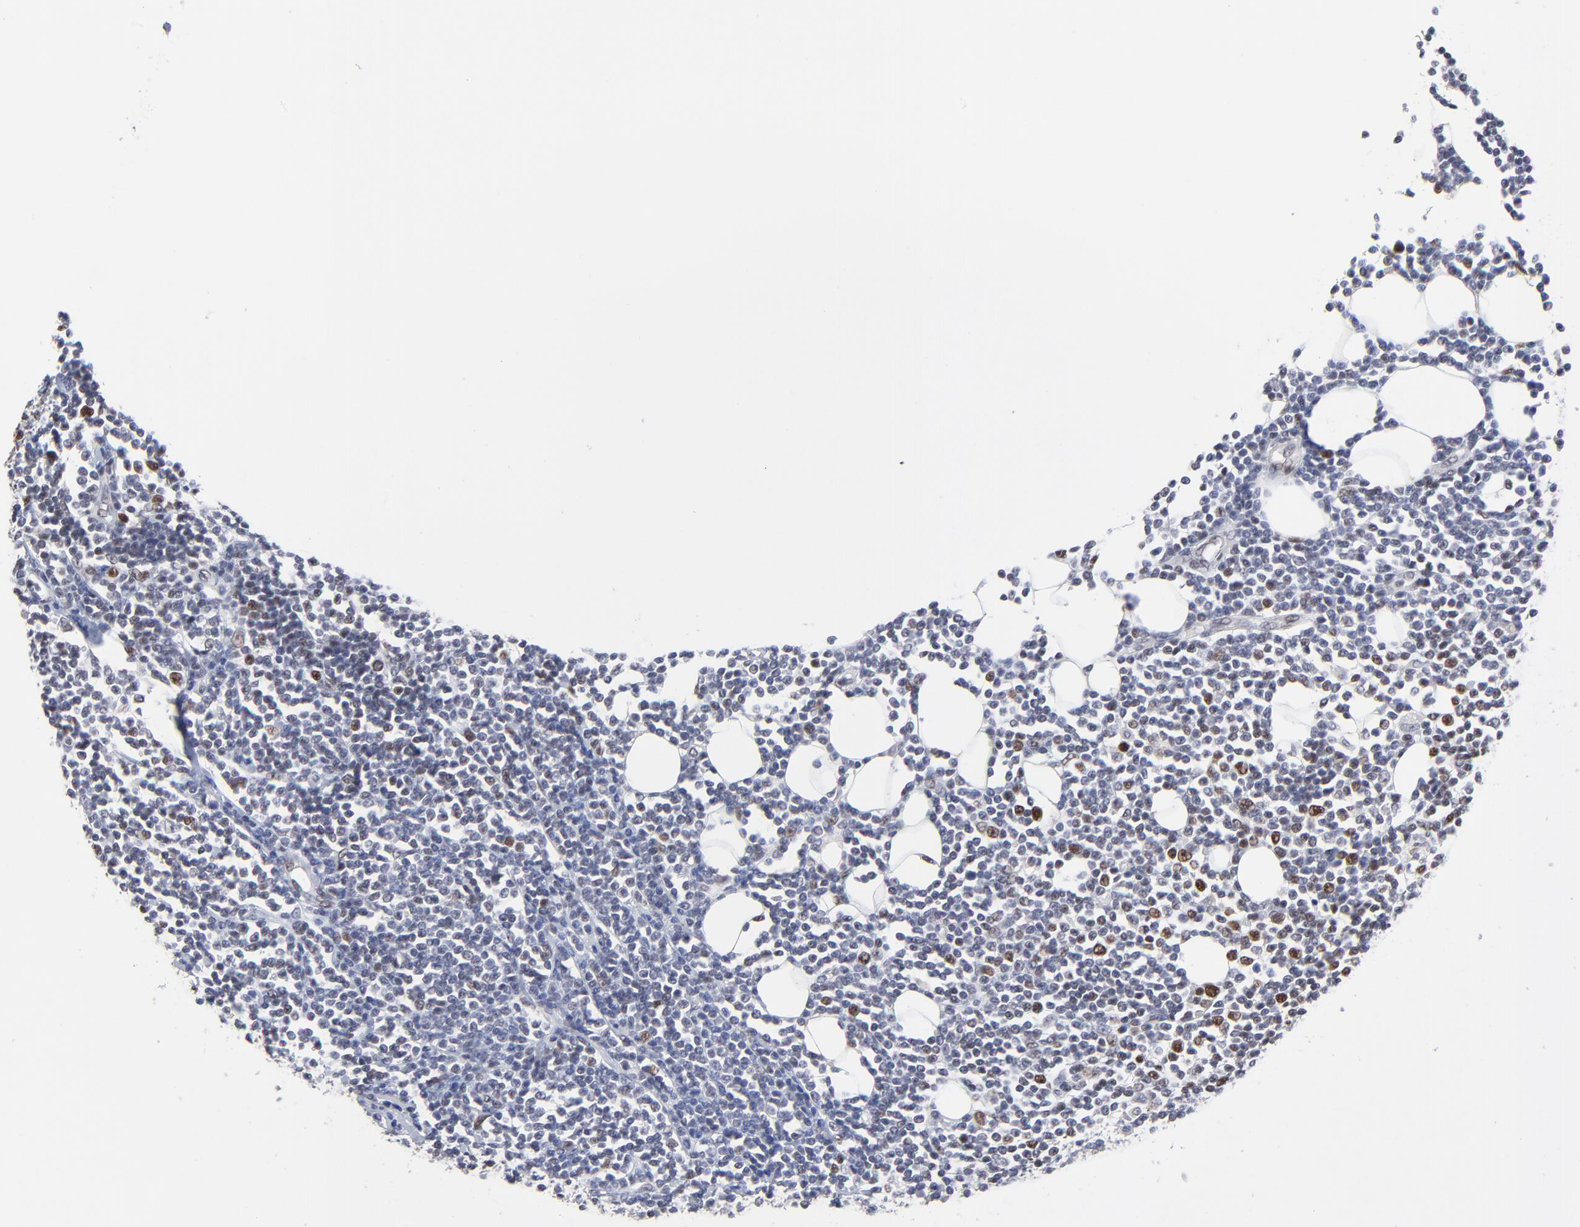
{"staining": {"intensity": "moderate", "quantity": "<25%", "location": "nuclear"}, "tissue": "lymphoma", "cell_type": "Tumor cells", "image_type": "cancer", "snomed": [{"axis": "morphology", "description": "Malignant lymphoma, non-Hodgkin's type, Low grade"}, {"axis": "topography", "description": "Soft tissue"}], "caption": "A high-resolution histopathology image shows immunohistochemistry (IHC) staining of low-grade malignant lymphoma, non-Hodgkin's type, which reveals moderate nuclear staining in about <25% of tumor cells.", "gene": "OGFOD1", "patient": {"sex": "male", "age": 92}}